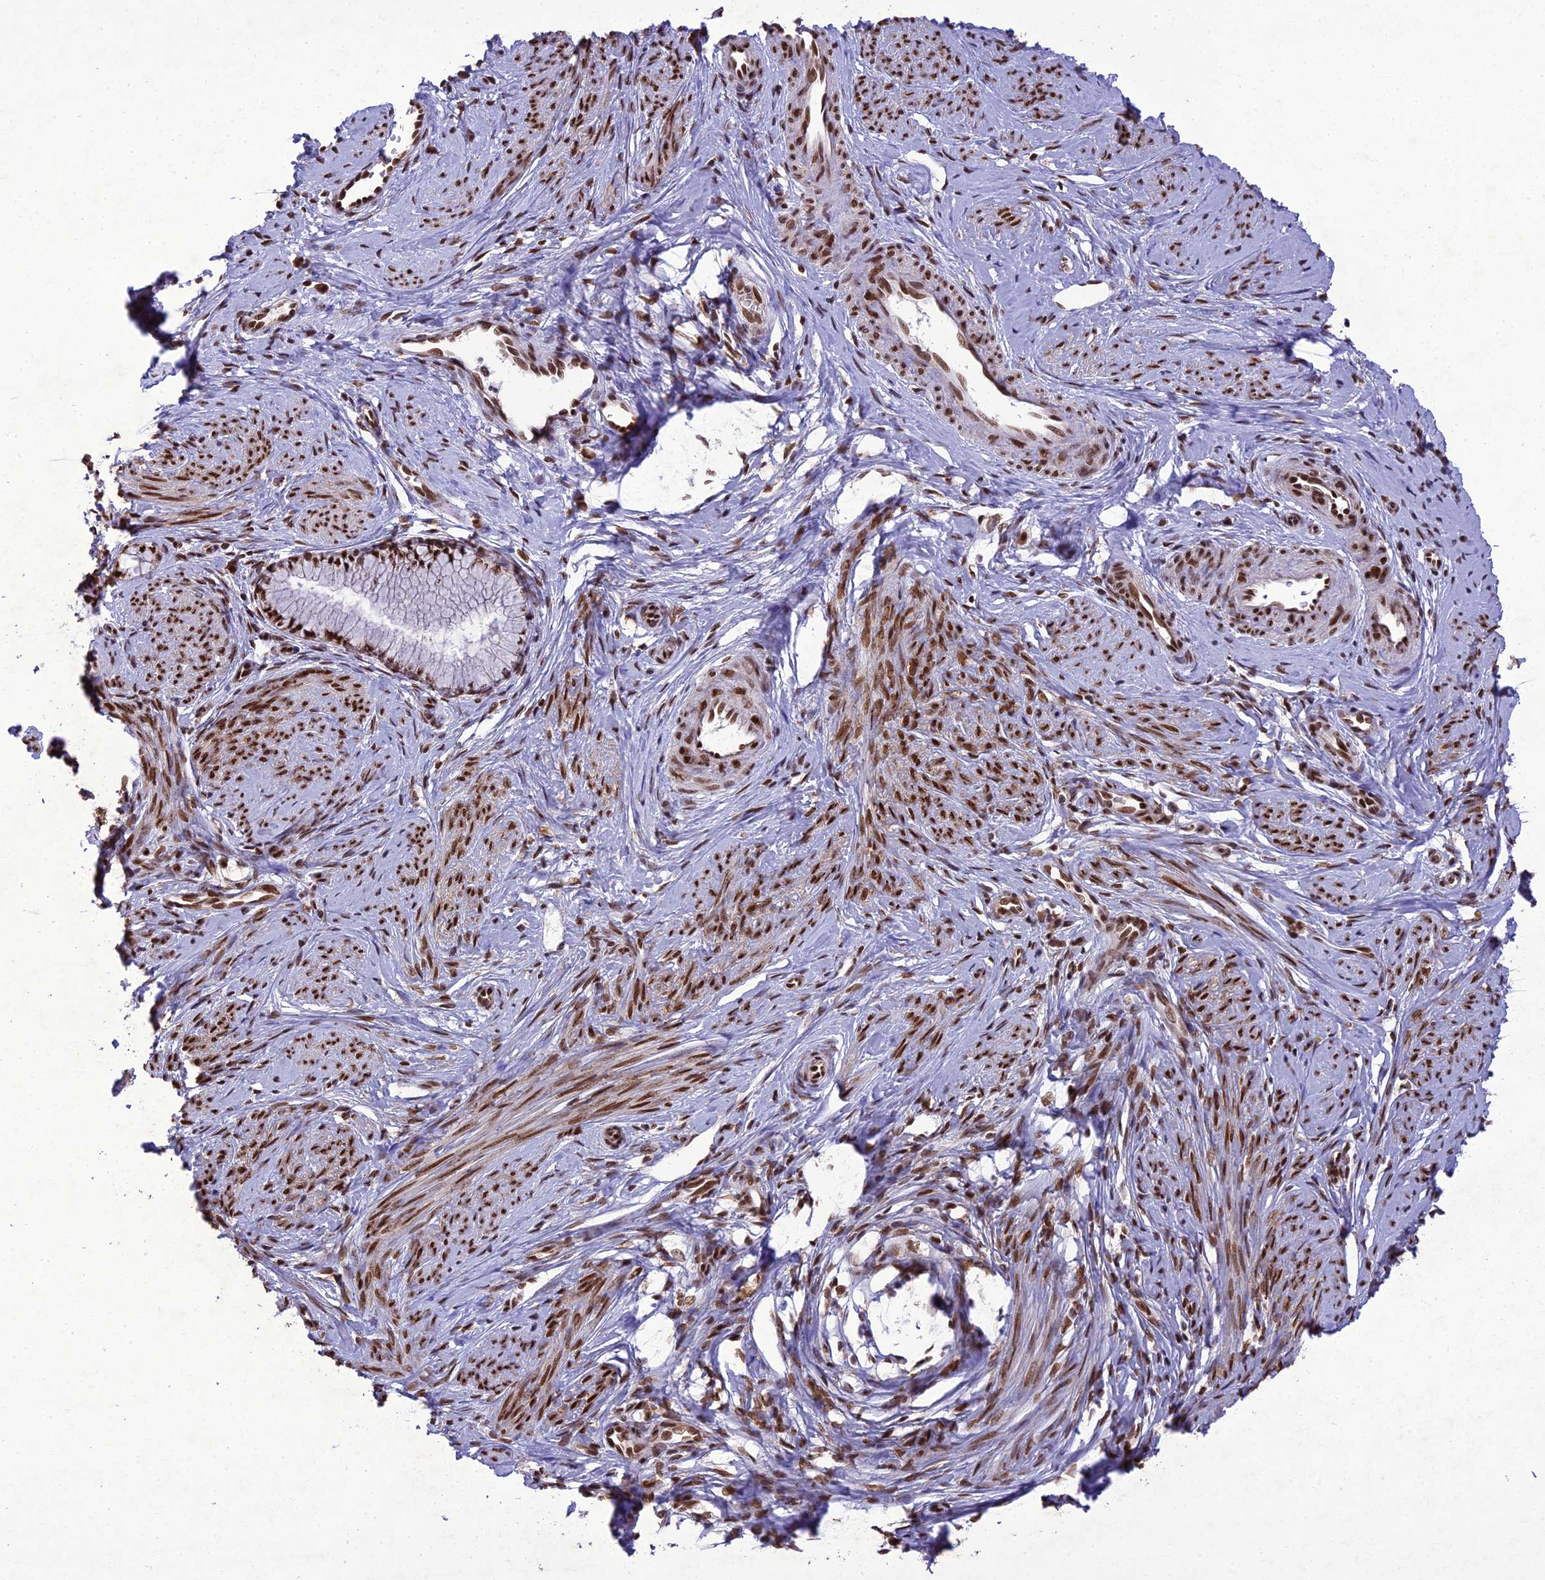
{"staining": {"intensity": "strong", "quantity": ">75%", "location": "nuclear"}, "tissue": "cervical cancer", "cell_type": "Tumor cells", "image_type": "cancer", "snomed": [{"axis": "morphology", "description": "Adenocarcinoma, NOS"}, {"axis": "topography", "description": "Cervix"}], "caption": "Protein positivity by IHC demonstrates strong nuclear staining in approximately >75% of tumor cells in cervical cancer.", "gene": "DDX1", "patient": {"sex": "female", "age": 36}}